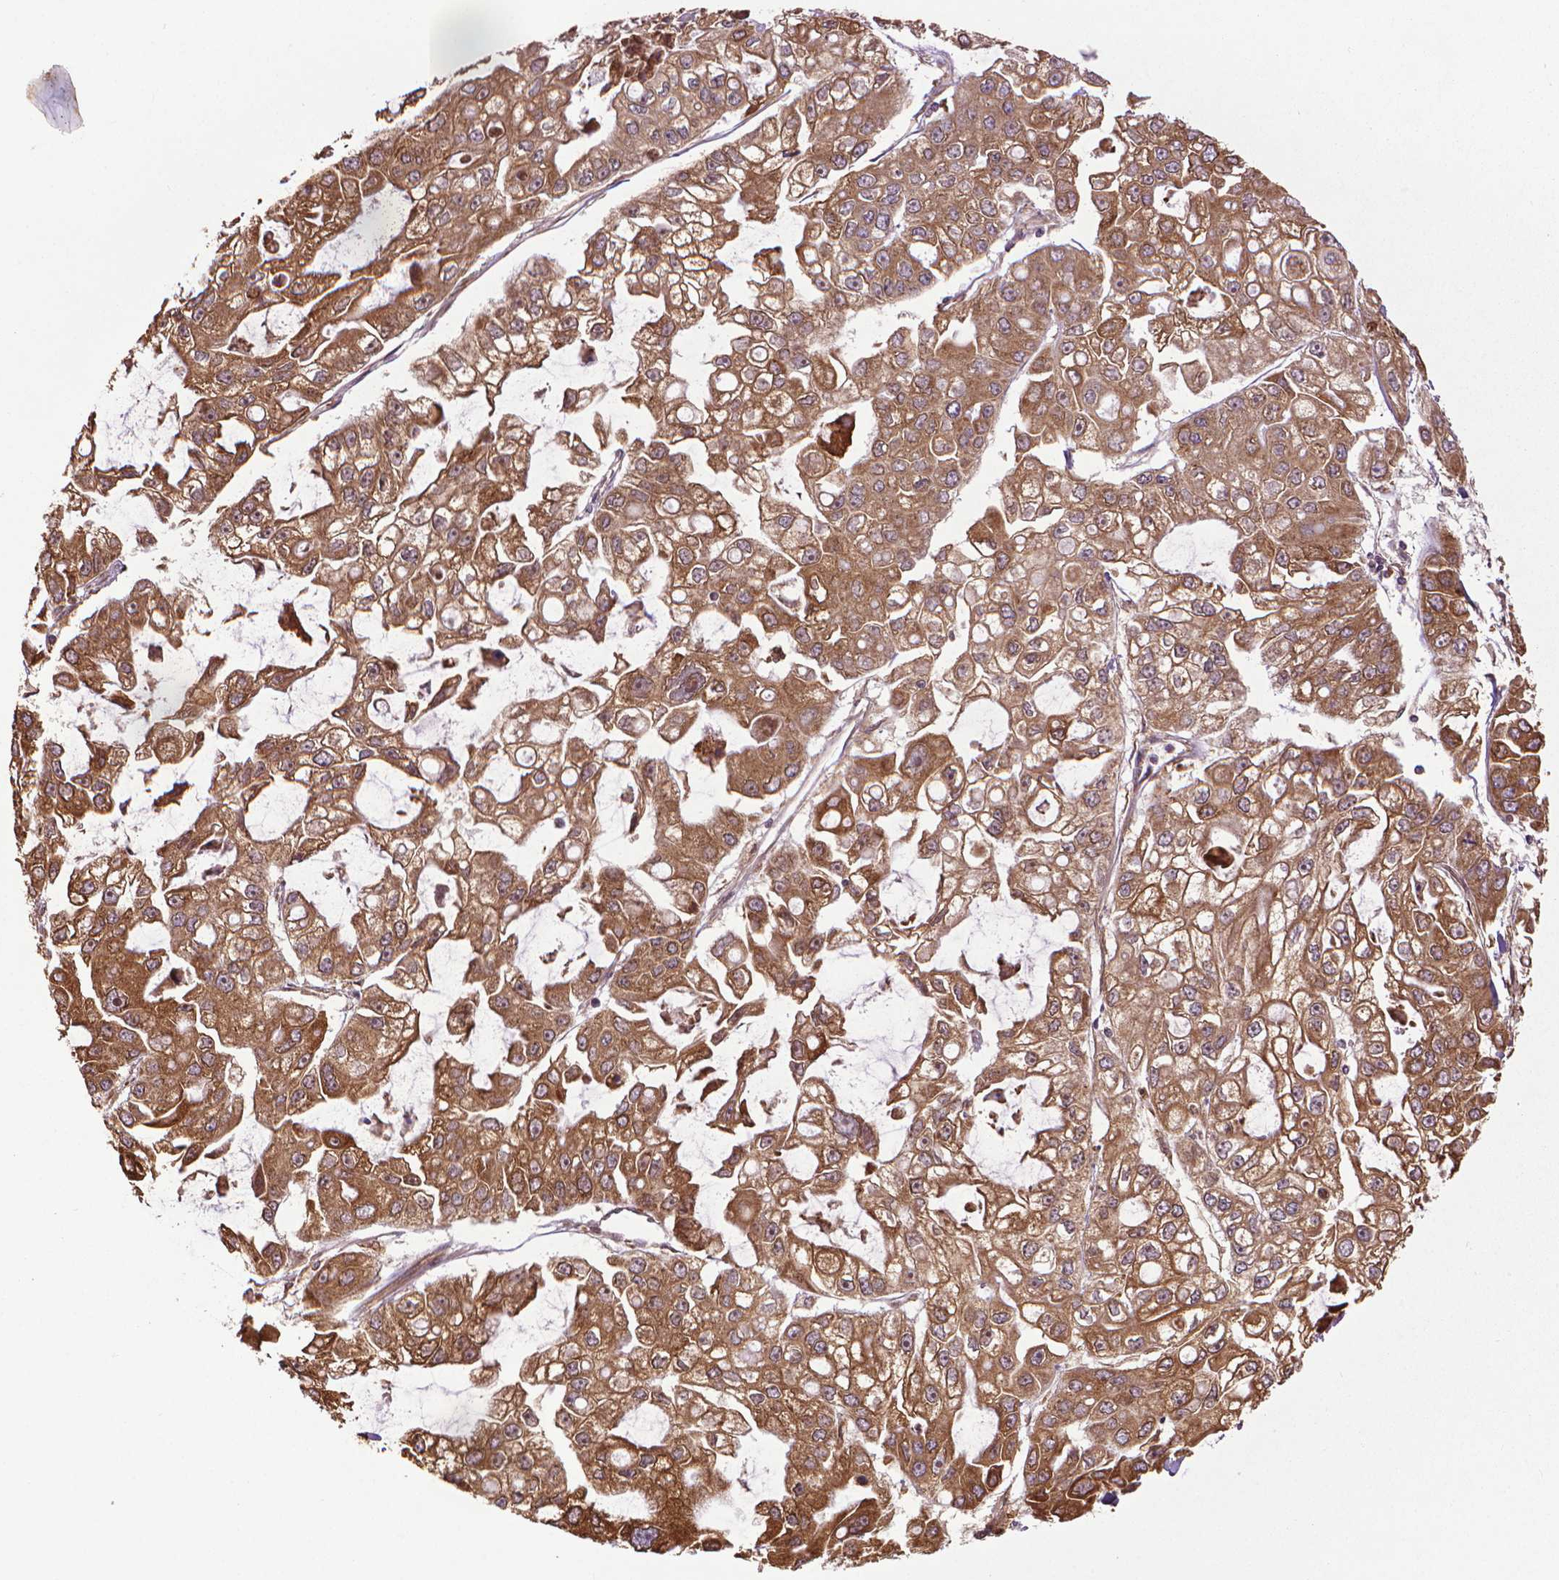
{"staining": {"intensity": "moderate", "quantity": ">75%", "location": "cytoplasmic/membranous"}, "tissue": "ovarian cancer", "cell_type": "Tumor cells", "image_type": "cancer", "snomed": [{"axis": "morphology", "description": "Cystadenocarcinoma, serous, NOS"}, {"axis": "topography", "description": "Ovary"}], "caption": "Ovarian serous cystadenocarcinoma stained for a protein demonstrates moderate cytoplasmic/membranous positivity in tumor cells.", "gene": "GAS1", "patient": {"sex": "female", "age": 56}}